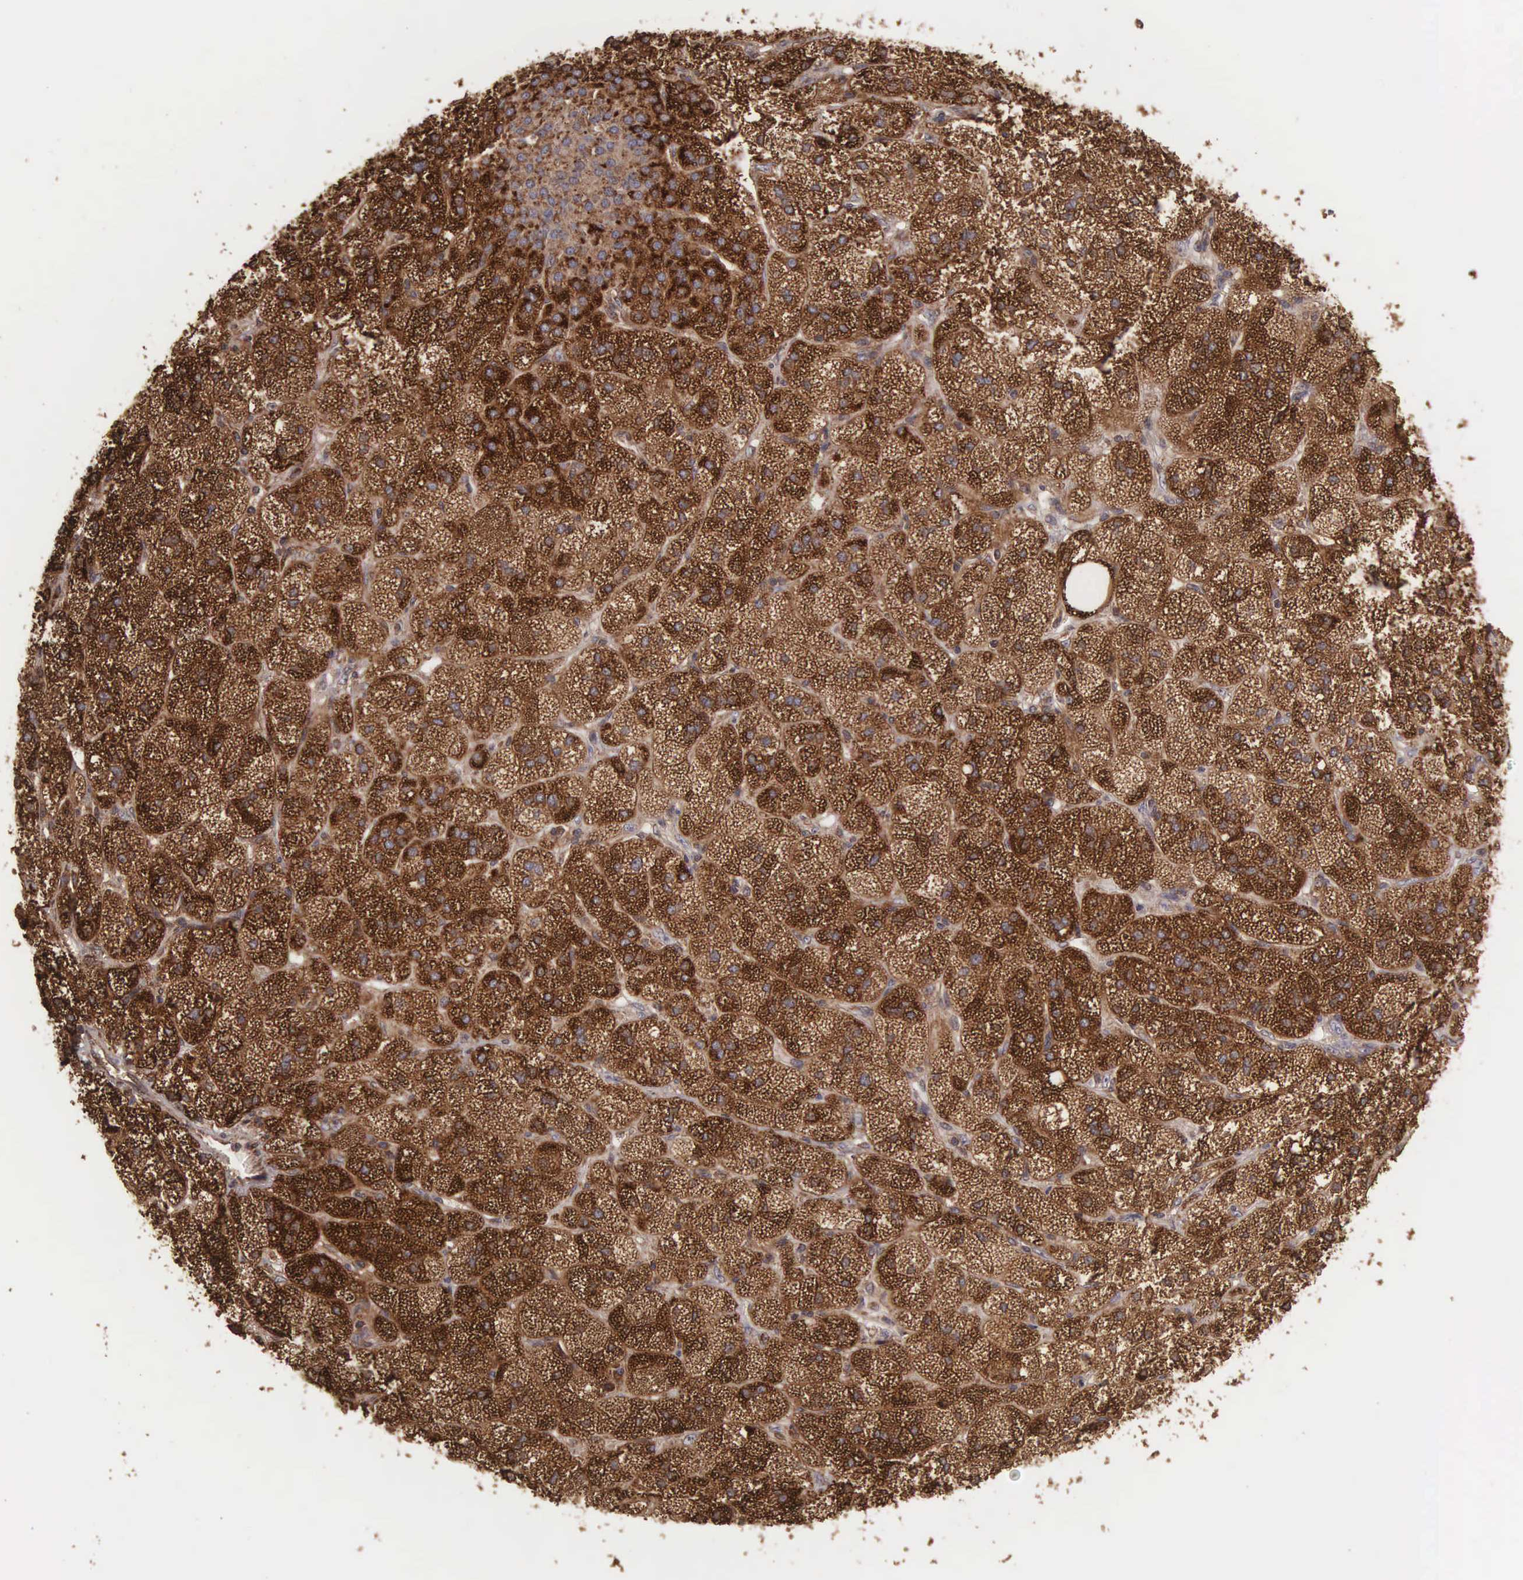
{"staining": {"intensity": "strong", "quantity": ">75%", "location": "cytoplasmic/membranous"}, "tissue": "adrenal gland", "cell_type": "Glandular cells", "image_type": "normal", "snomed": [{"axis": "morphology", "description": "Normal tissue, NOS"}, {"axis": "topography", "description": "Adrenal gland"}], "caption": "Immunohistochemistry of unremarkable adrenal gland exhibits high levels of strong cytoplasmic/membranous expression in about >75% of glandular cells.", "gene": "DHRS1", "patient": {"sex": "female", "age": 60}}